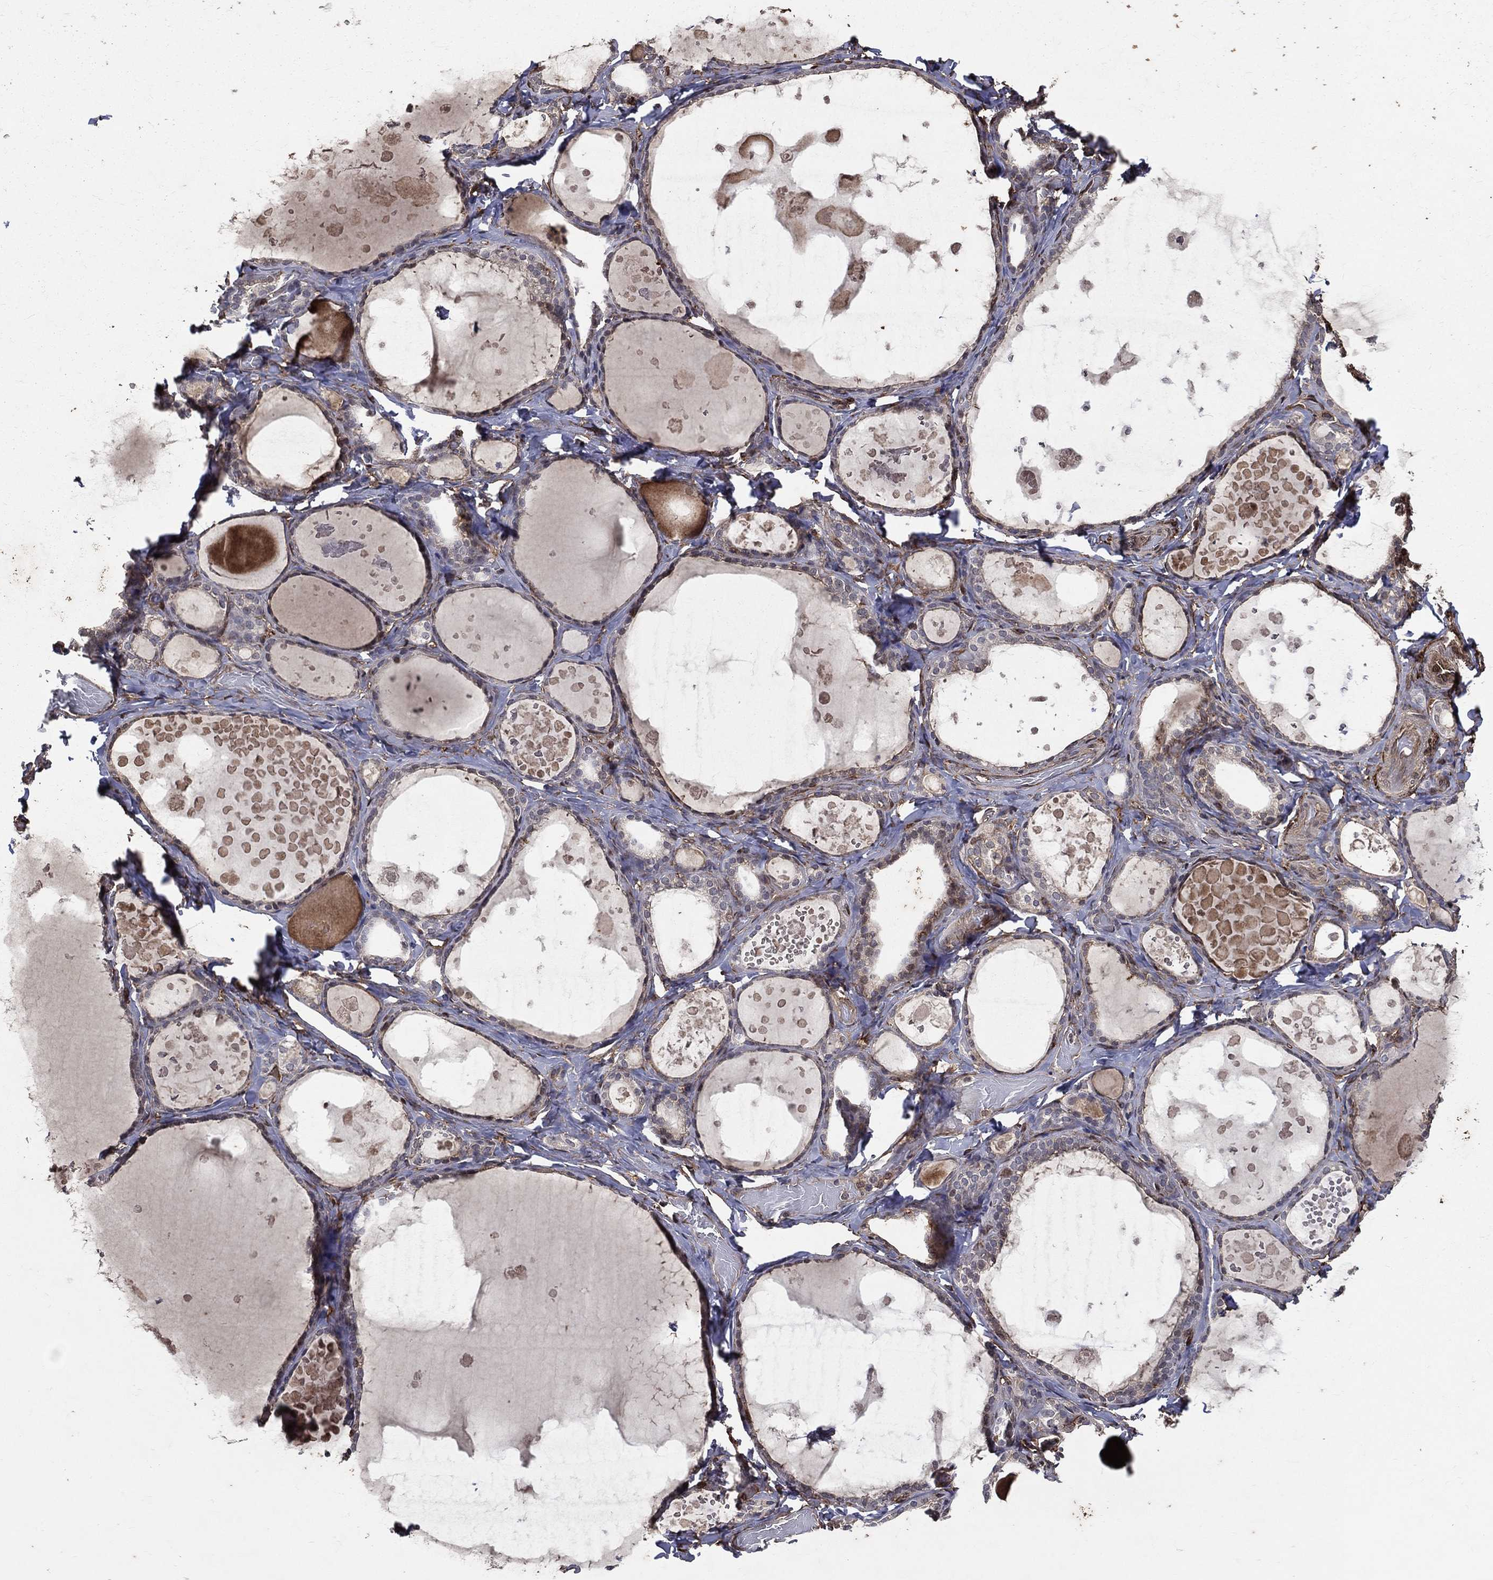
{"staining": {"intensity": "negative", "quantity": "none", "location": "none"}, "tissue": "thyroid gland", "cell_type": "Glandular cells", "image_type": "normal", "snomed": [{"axis": "morphology", "description": "Normal tissue, NOS"}, {"axis": "topography", "description": "Thyroid gland"}], "caption": "A high-resolution micrograph shows immunohistochemistry (IHC) staining of normal thyroid gland, which exhibits no significant expression in glandular cells.", "gene": "DPYSL2", "patient": {"sex": "female", "age": 56}}